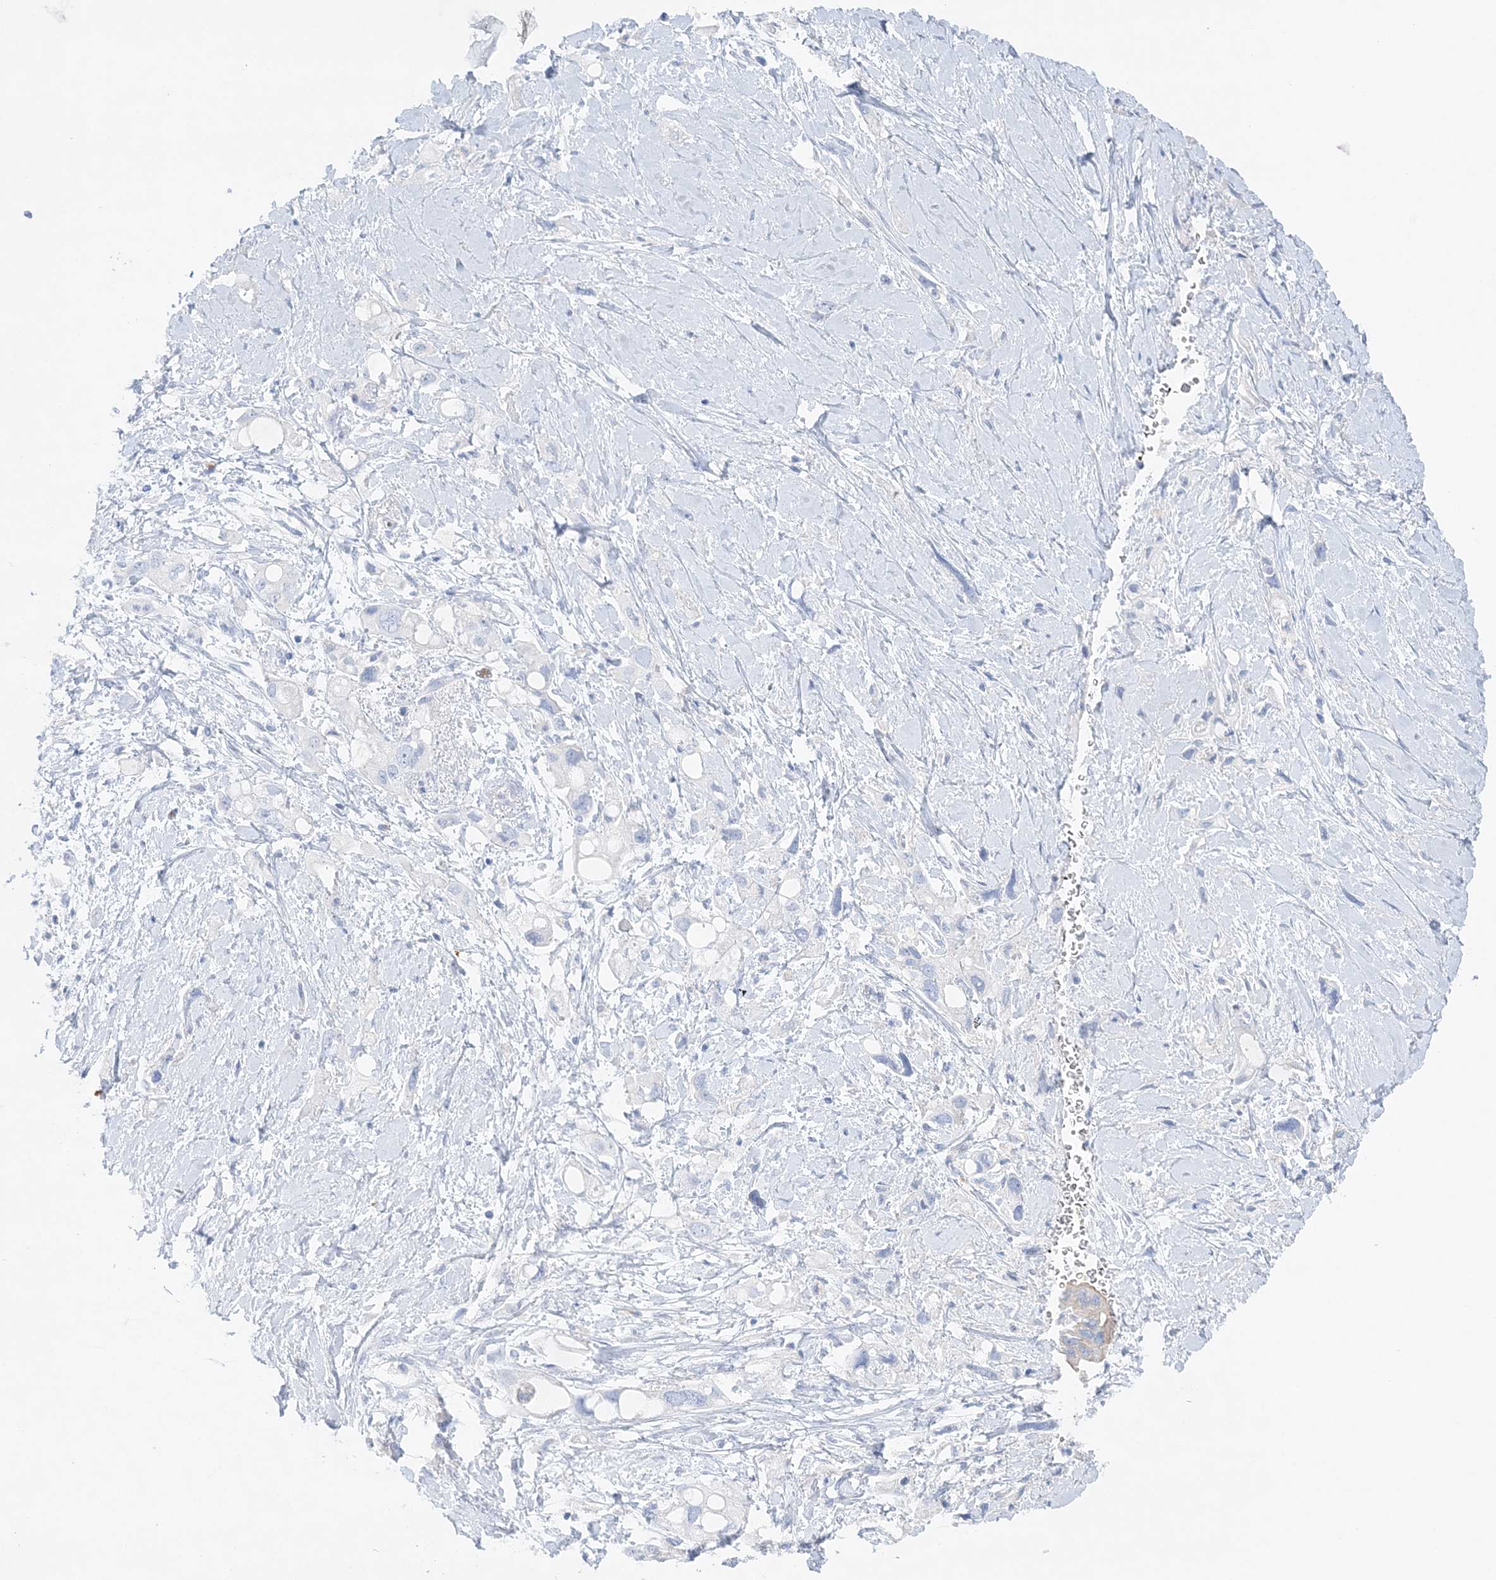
{"staining": {"intensity": "negative", "quantity": "none", "location": "none"}, "tissue": "pancreatic cancer", "cell_type": "Tumor cells", "image_type": "cancer", "snomed": [{"axis": "morphology", "description": "Adenocarcinoma, NOS"}, {"axis": "topography", "description": "Pancreas"}], "caption": "Immunohistochemistry (IHC) histopathology image of human pancreatic cancer stained for a protein (brown), which displays no expression in tumor cells. (Stains: DAB immunohistochemistry (IHC) with hematoxylin counter stain, Microscopy: brightfield microscopy at high magnification).", "gene": "SLC5A6", "patient": {"sex": "female", "age": 56}}